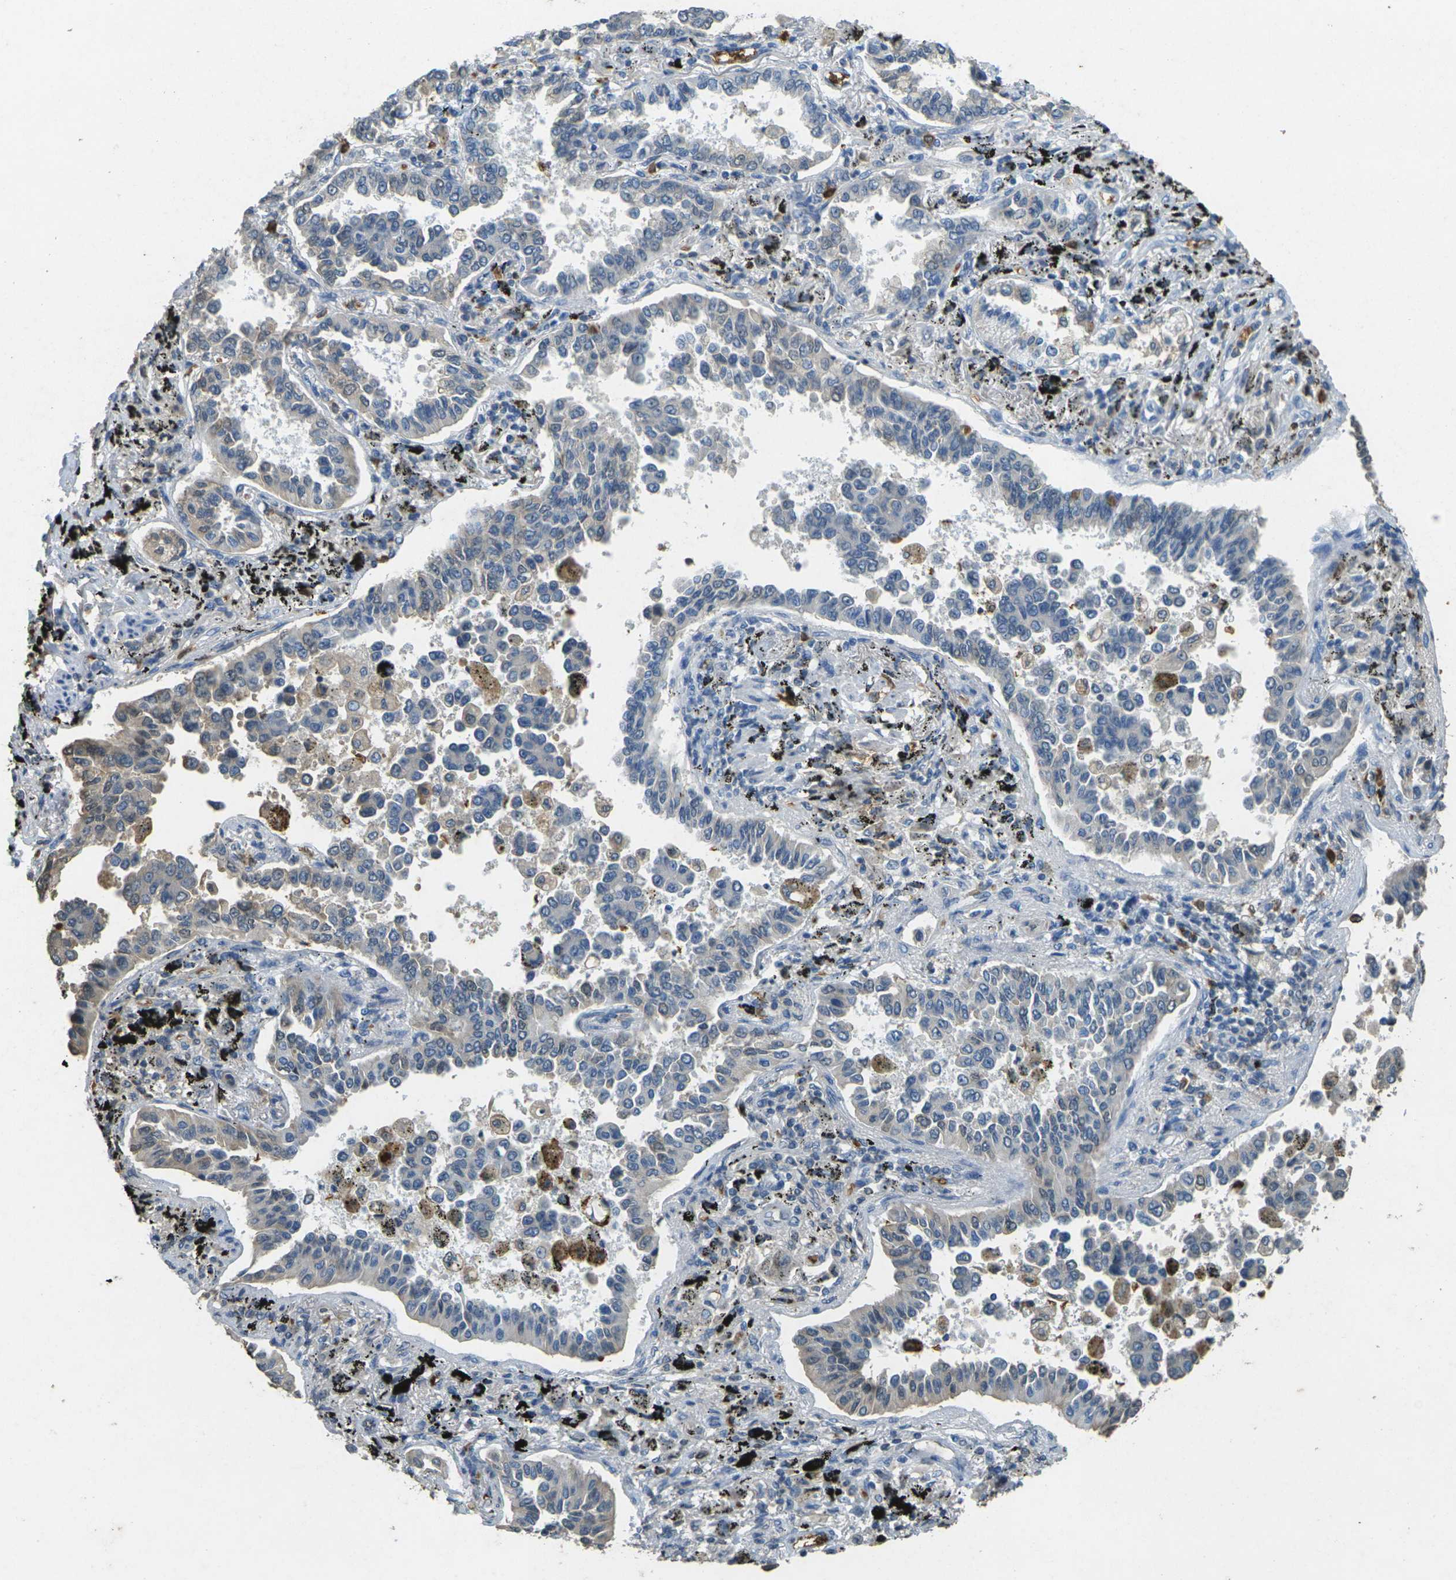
{"staining": {"intensity": "weak", "quantity": "25%-75%", "location": "cytoplasmic/membranous"}, "tissue": "lung cancer", "cell_type": "Tumor cells", "image_type": "cancer", "snomed": [{"axis": "morphology", "description": "Normal tissue, NOS"}, {"axis": "morphology", "description": "Adenocarcinoma, NOS"}, {"axis": "topography", "description": "Lung"}], "caption": "Immunohistochemical staining of lung adenocarcinoma shows low levels of weak cytoplasmic/membranous expression in about 25%-75% of tumor cells. Immunohistochemistry stains the protein in brown and the nuclei are stained blue.", "gene": "HBB", "patient": {"sex": "male", "age": 59}}